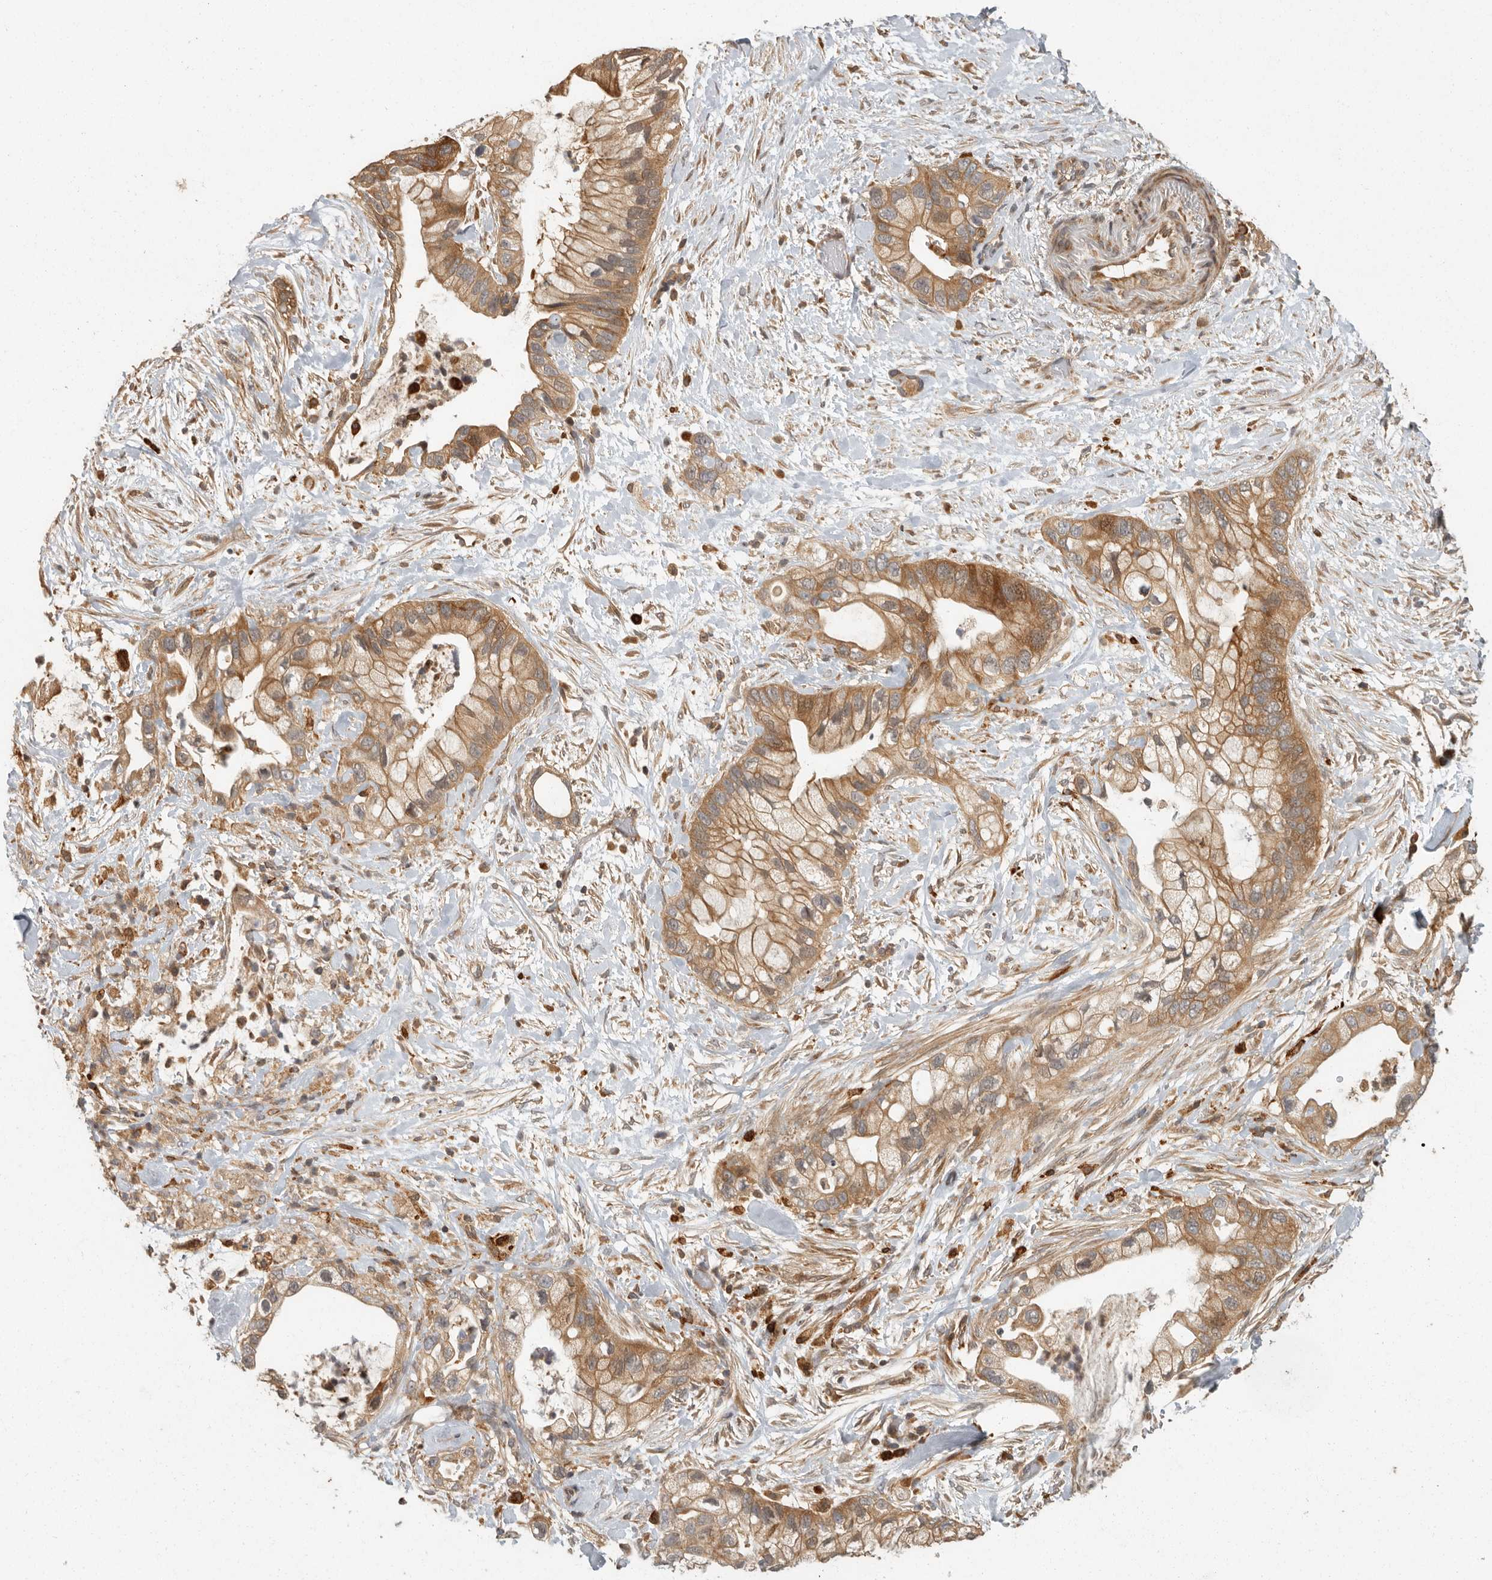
{"staining": {"intensity": "moderate", "quantity": ">75%", "location": "cytoplasmic/membranous"}, "tissue": "pancreatic cancer", "cell_type": "Tumor cells", "image_type": "cancer", "snomed": [{"axis": "morphology", "description": "Adenocarcinoma, NOS"}, {"axis": "topography", "description": "Pancreas"}], "caption": "A photomicrograph of pancreatic adenocarcinoma stained for a protein displays moderate cytoplasmic/membranous brown staining in tumor cells.", "gene": "SWT1", "patient": {"sex": "male", "age": 53}}